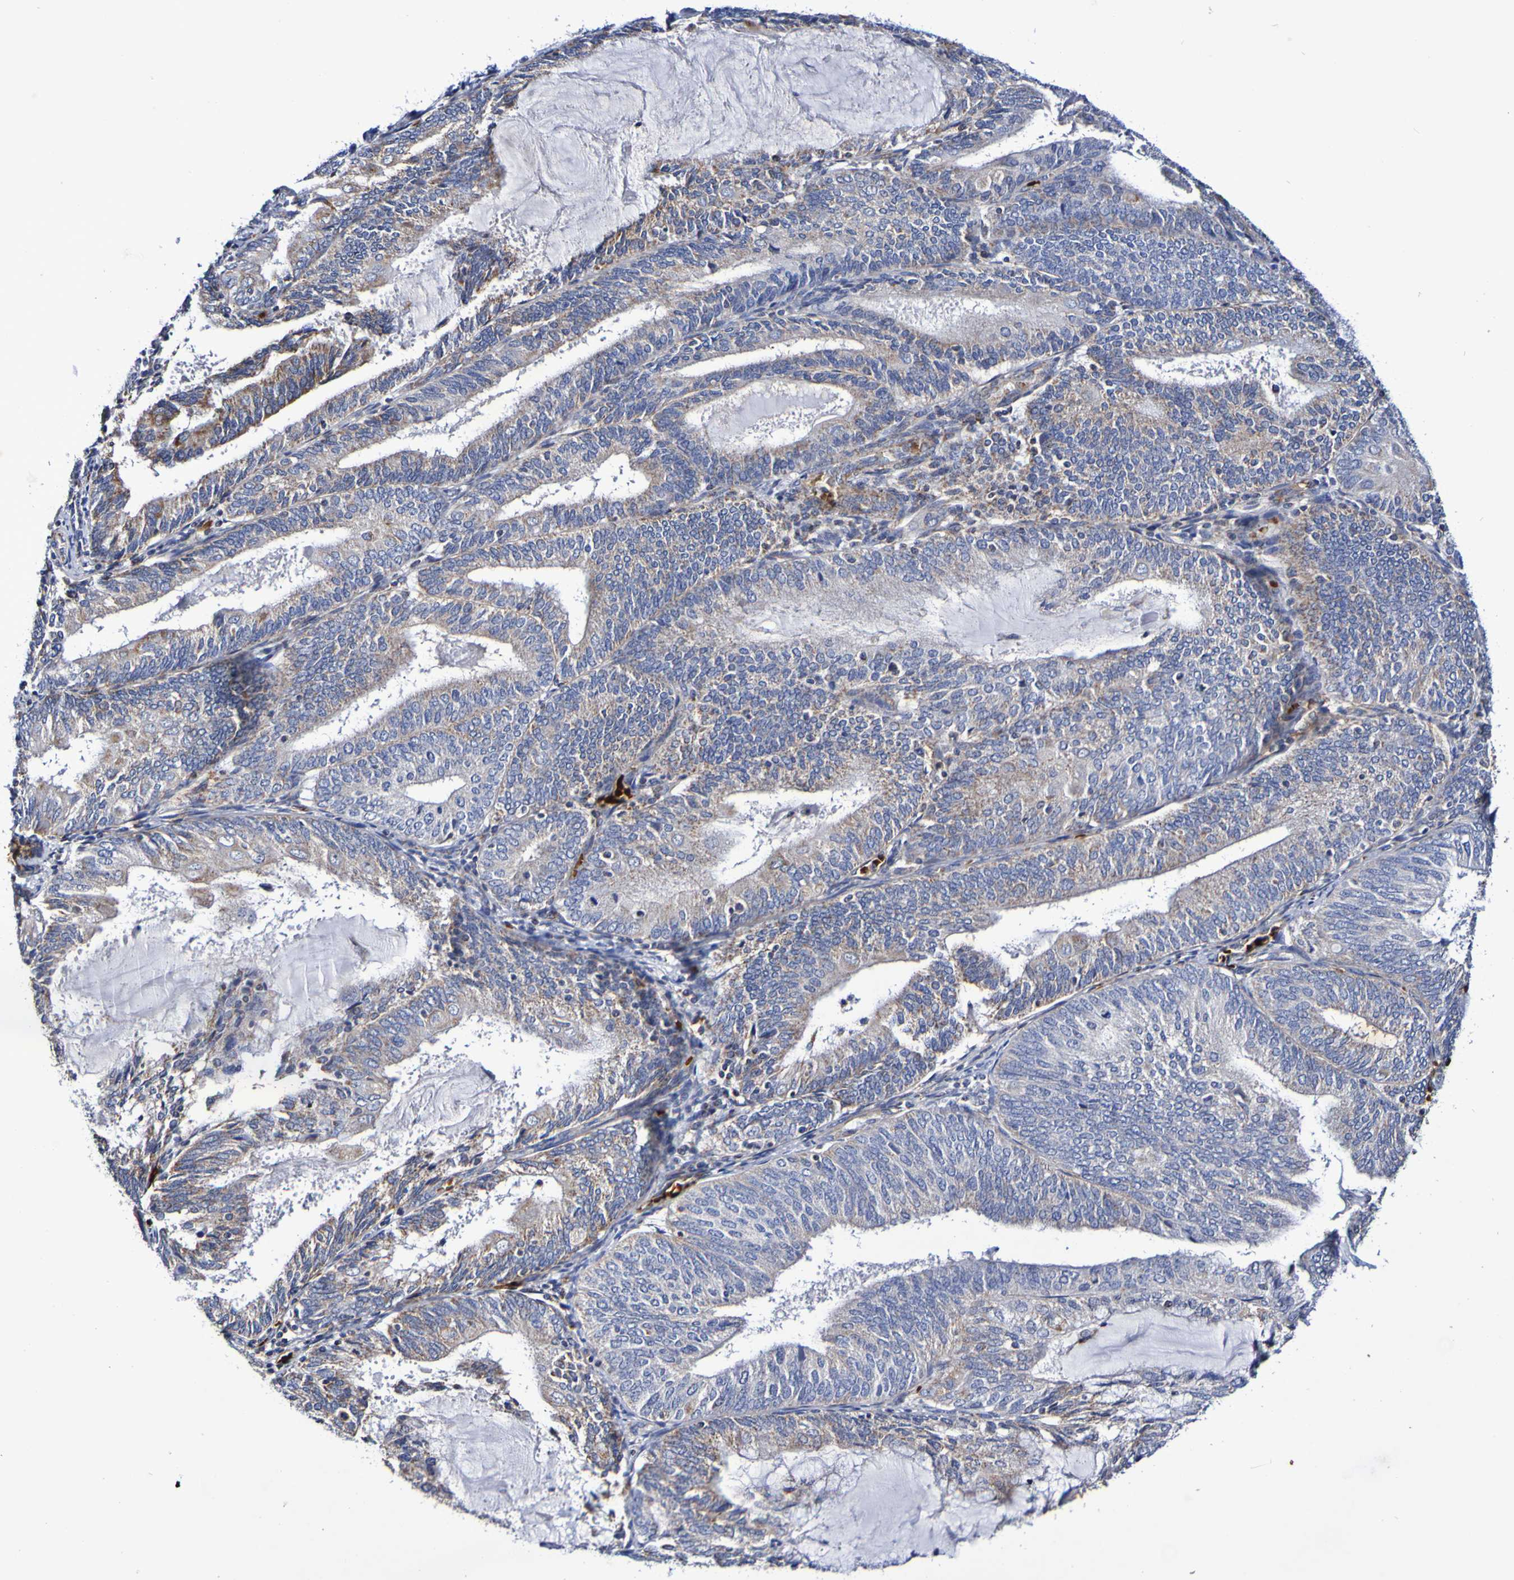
{"staining": {"intensity": "moderate", "quantity": "<25%", "location": "cytoplasmic/membranous"}, "tissue": "endometrial cancer", "cell_type": "Tumor cells", "image_type": "cancer", "snomed": [{"axis": "morphology", "description": "Adenocarcinoma, NOS"}, {"axis": "topography", "description": "Endometrium"}], "caption": "The micrograph displays immunohistochemical staining of adenocarcinoma (endometrial). There is moderate cytoplasmic/membranous positivity is present in about <25% of tumor cells. Nuclei are stained in blue.", "gene": "WNT4", "patient": {"sex": "female", "age": 81}}